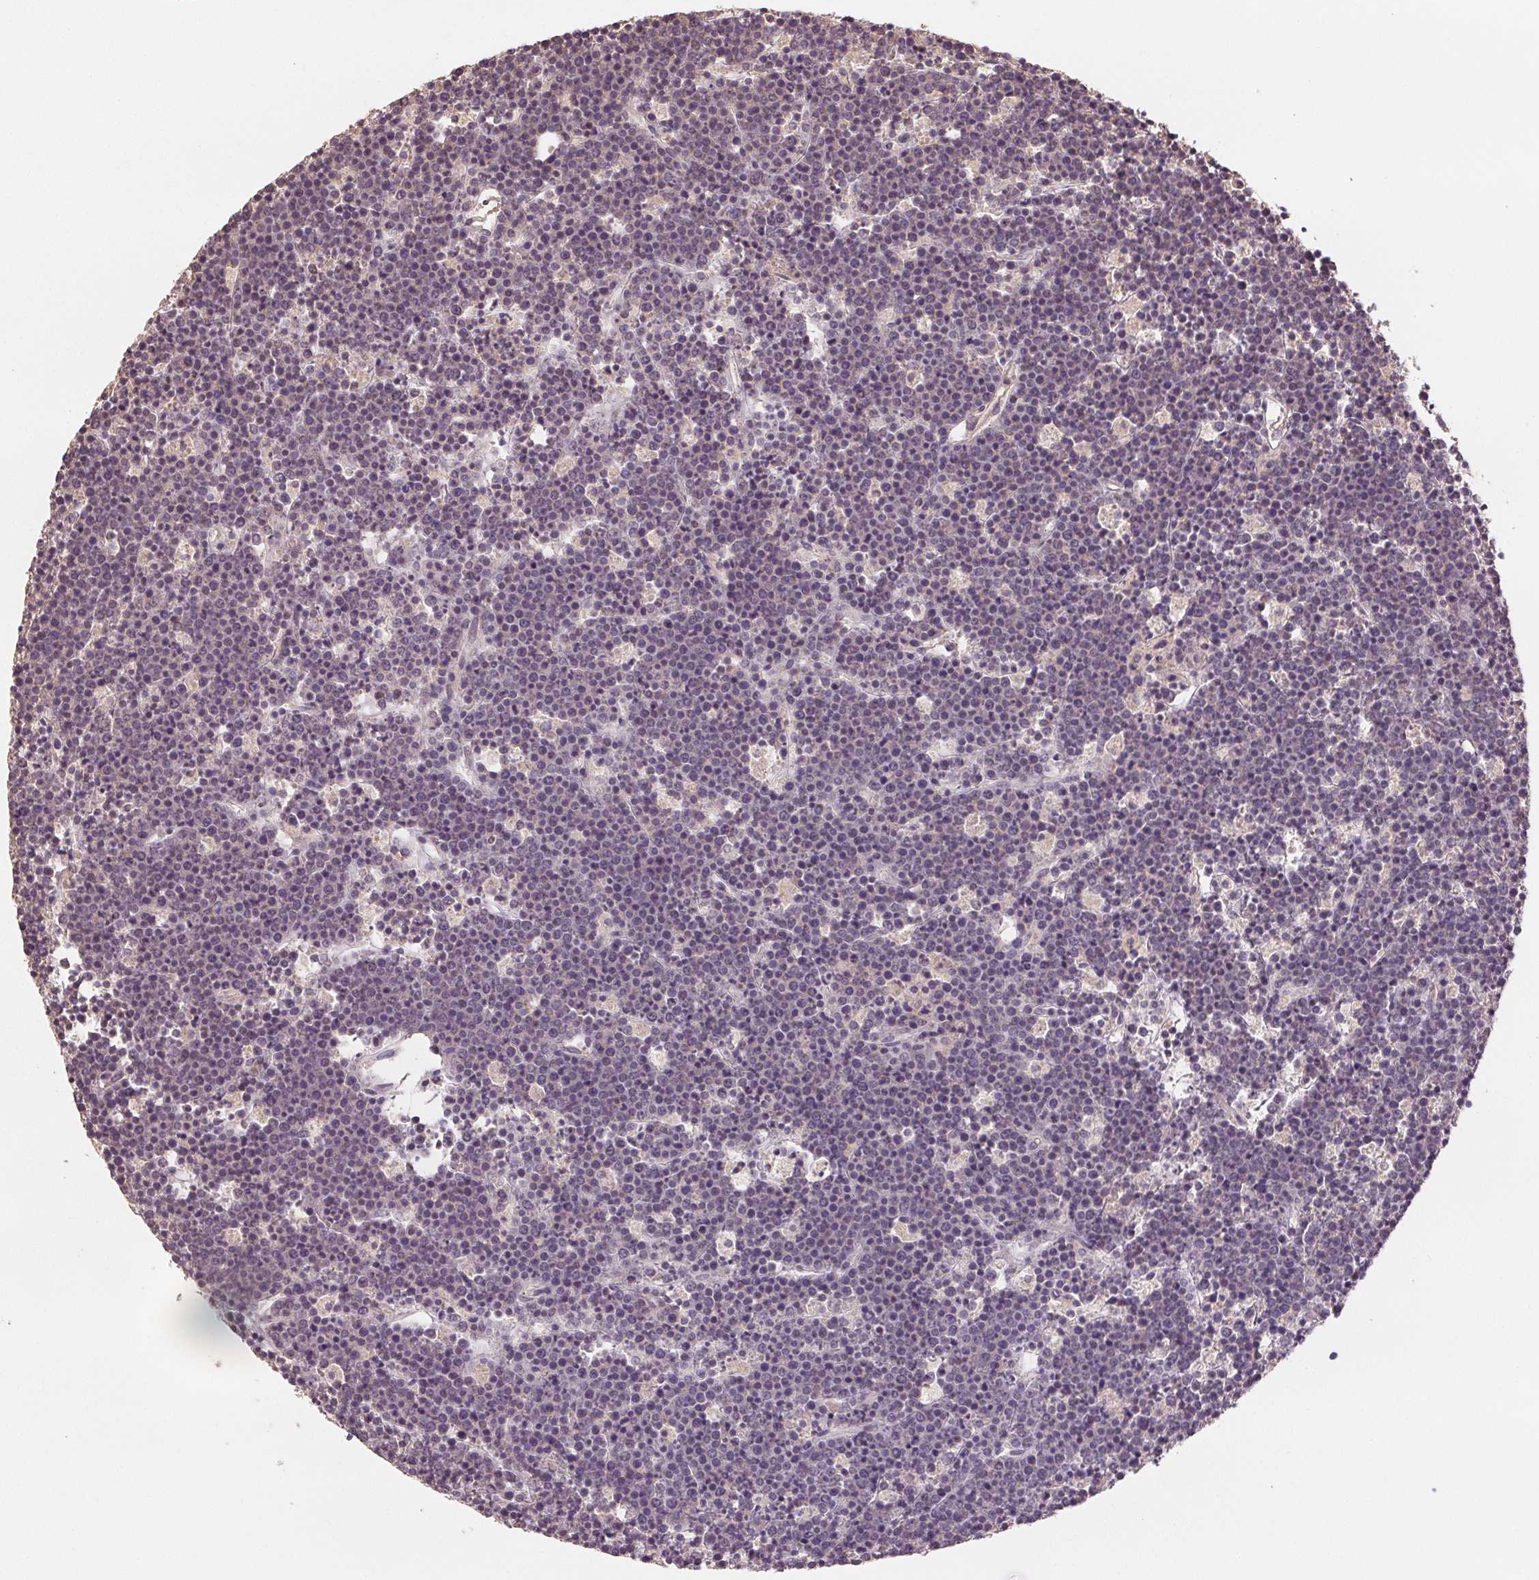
{"staining": {"intensity": "negative", "quantity": "none", "location": "none"}, "tissue": "lymphoma", "cell_type": "Tumor cells", "image_type": "cancer", "snomed": [{"axis": "morphology", "description": "Malignant lymphoma, non-Hodgkin's type, High grade"}, {"axis": "topography", "description": "Ovary"}], "caption": "An immunohistochemistry photomicrograph of high-grade malignant lymphoma, non-Hodgkin's type is shown. There is no staining in tumor cells of high-grade malignant lymphoma, non-Hodgkin's type.", "gene": "COX14", "patient": {"sex": "female", "age": 56}}